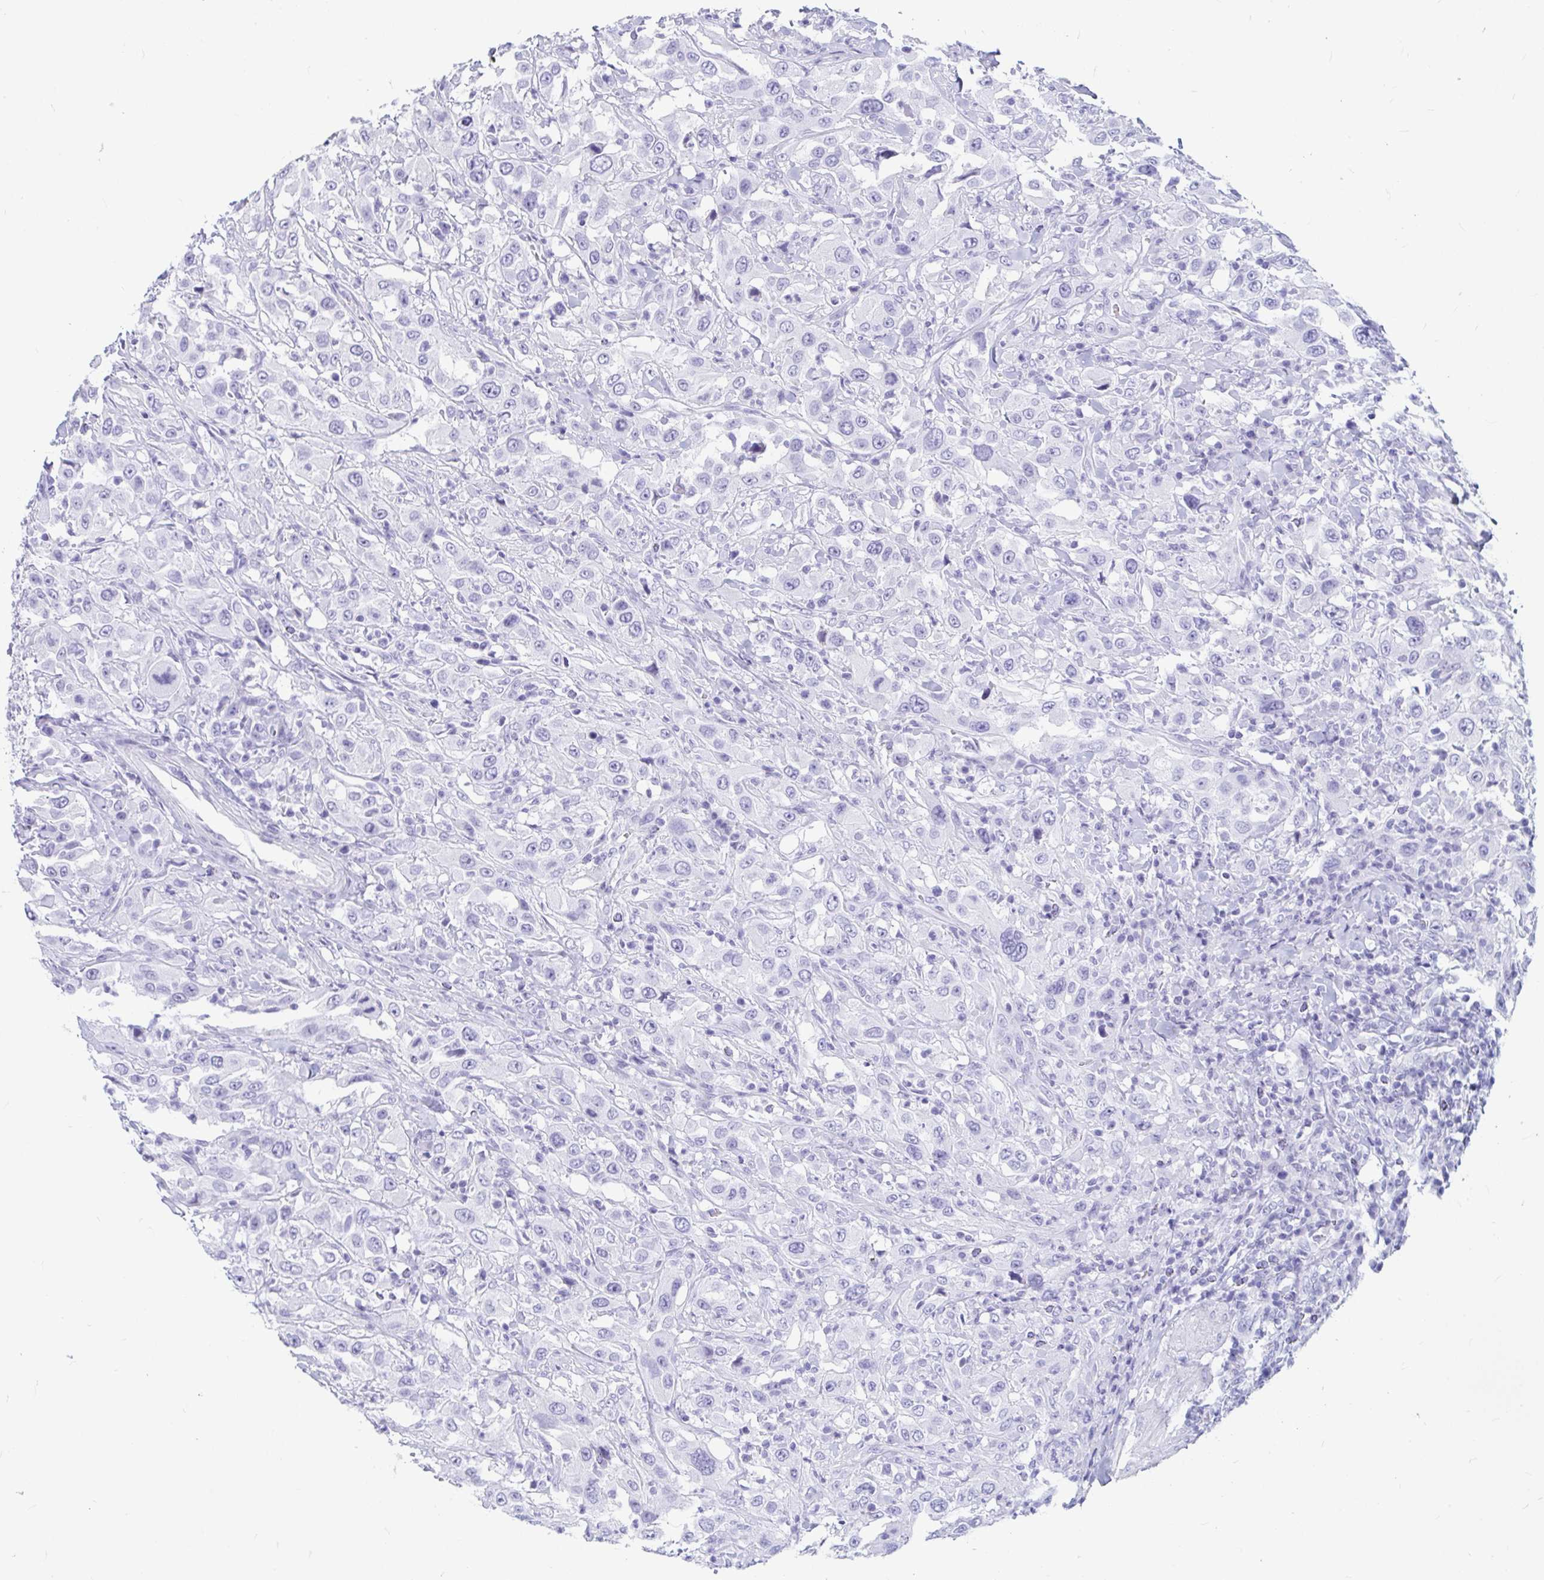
{"staining": {"intensity": "negative", "quantity": "none", "location": "none"}, "tissue": "urothelial cancer", "cell_type": "Tumor cells", "image_type": "cancer", "snomed": [{"axis": "morphology", "description": "Urothelial carcinoma, High grade"}, {"axis": "topography", "description": "Urinary bladder"}], "caption": "Immunohistochemical staining of human urothelial cancer displays no significant staining in tumor cells.", "gene": "OR5J2", "patient": {"sex": "male", "age": 61}}